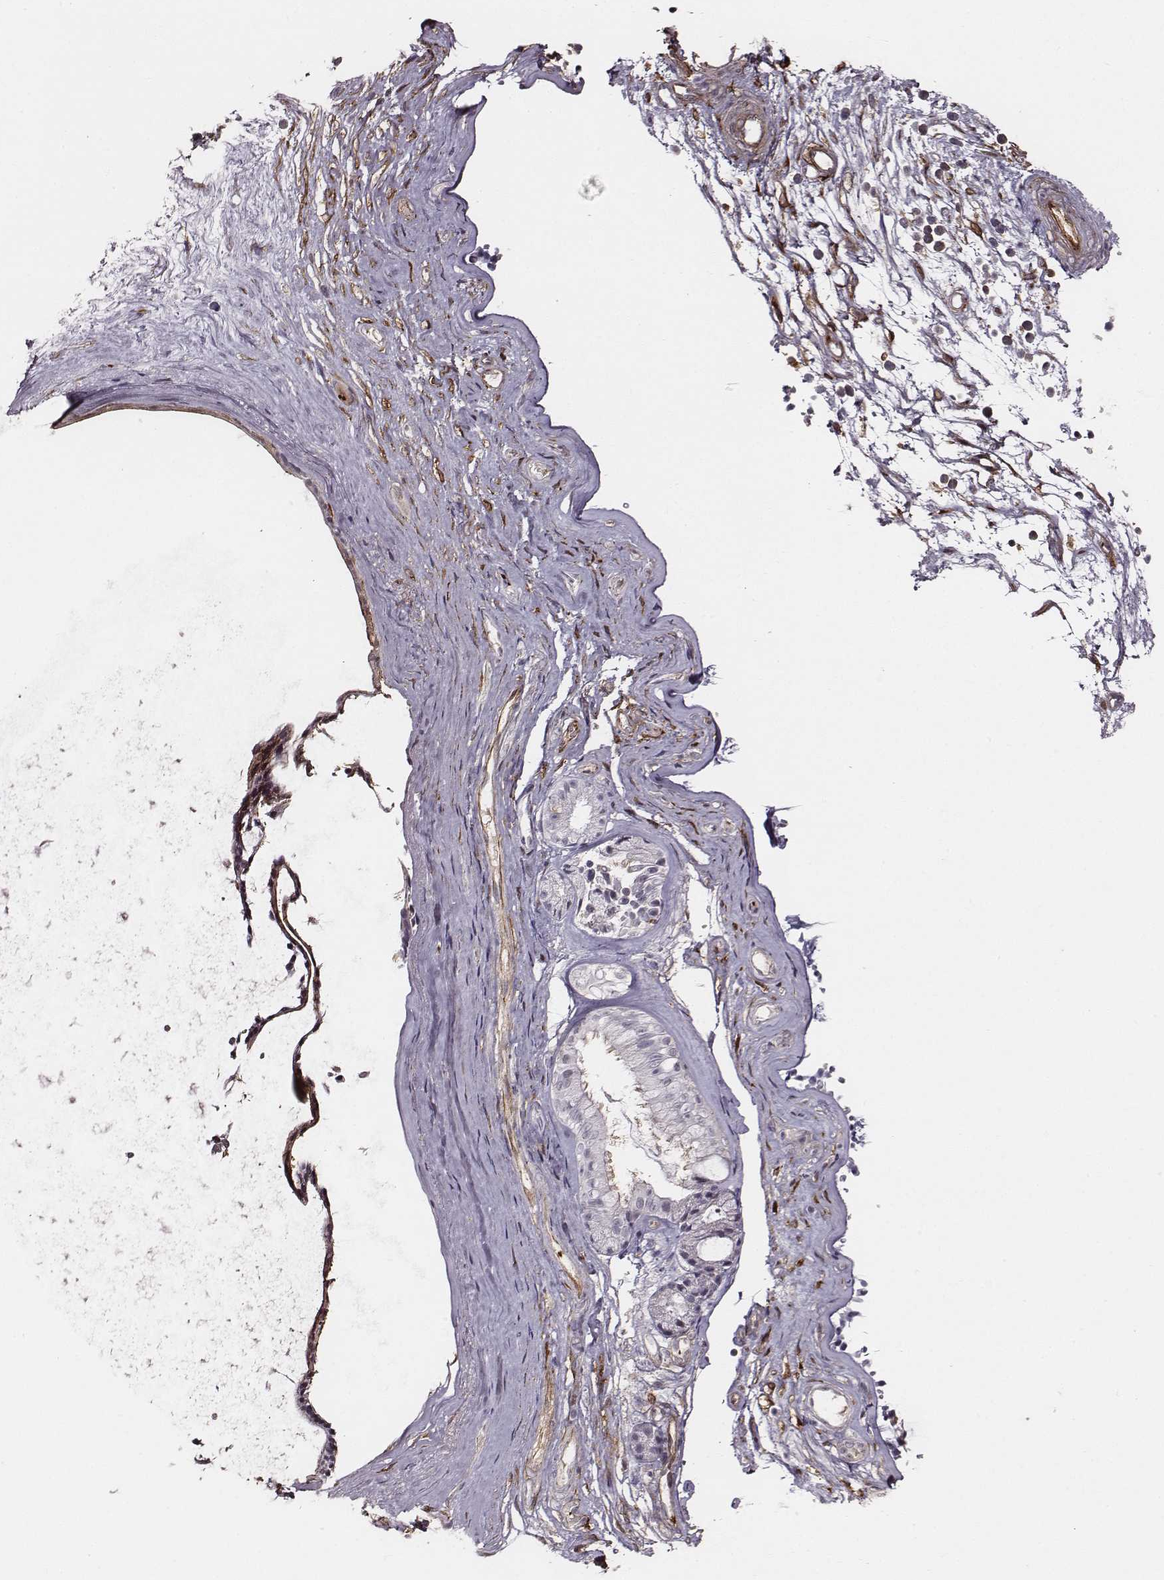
{"staining": {"intensity": "weak", "quantity": "<25%", "location": "cytoplasmic/membranous"}, "tissue": "nasopharynx", "cell_type": "Respiratory epithelial cells", "image_type": "normal", "snomed": [{"axis": "morphology", "description": "Normal tissue, NOS"}, {"axis": "topography", "description": "Nasopharynx"}], "caption": "IHC image of benign nasopharynx: nasopharynx stained with DAB (3,3'-diaminobenzidine) shows no significant protein positivity in respiratory epithelial cells. Nuclei are stained in blue.", "gene": "ZYX", "patient": {"sex": "female", "age": 85}}